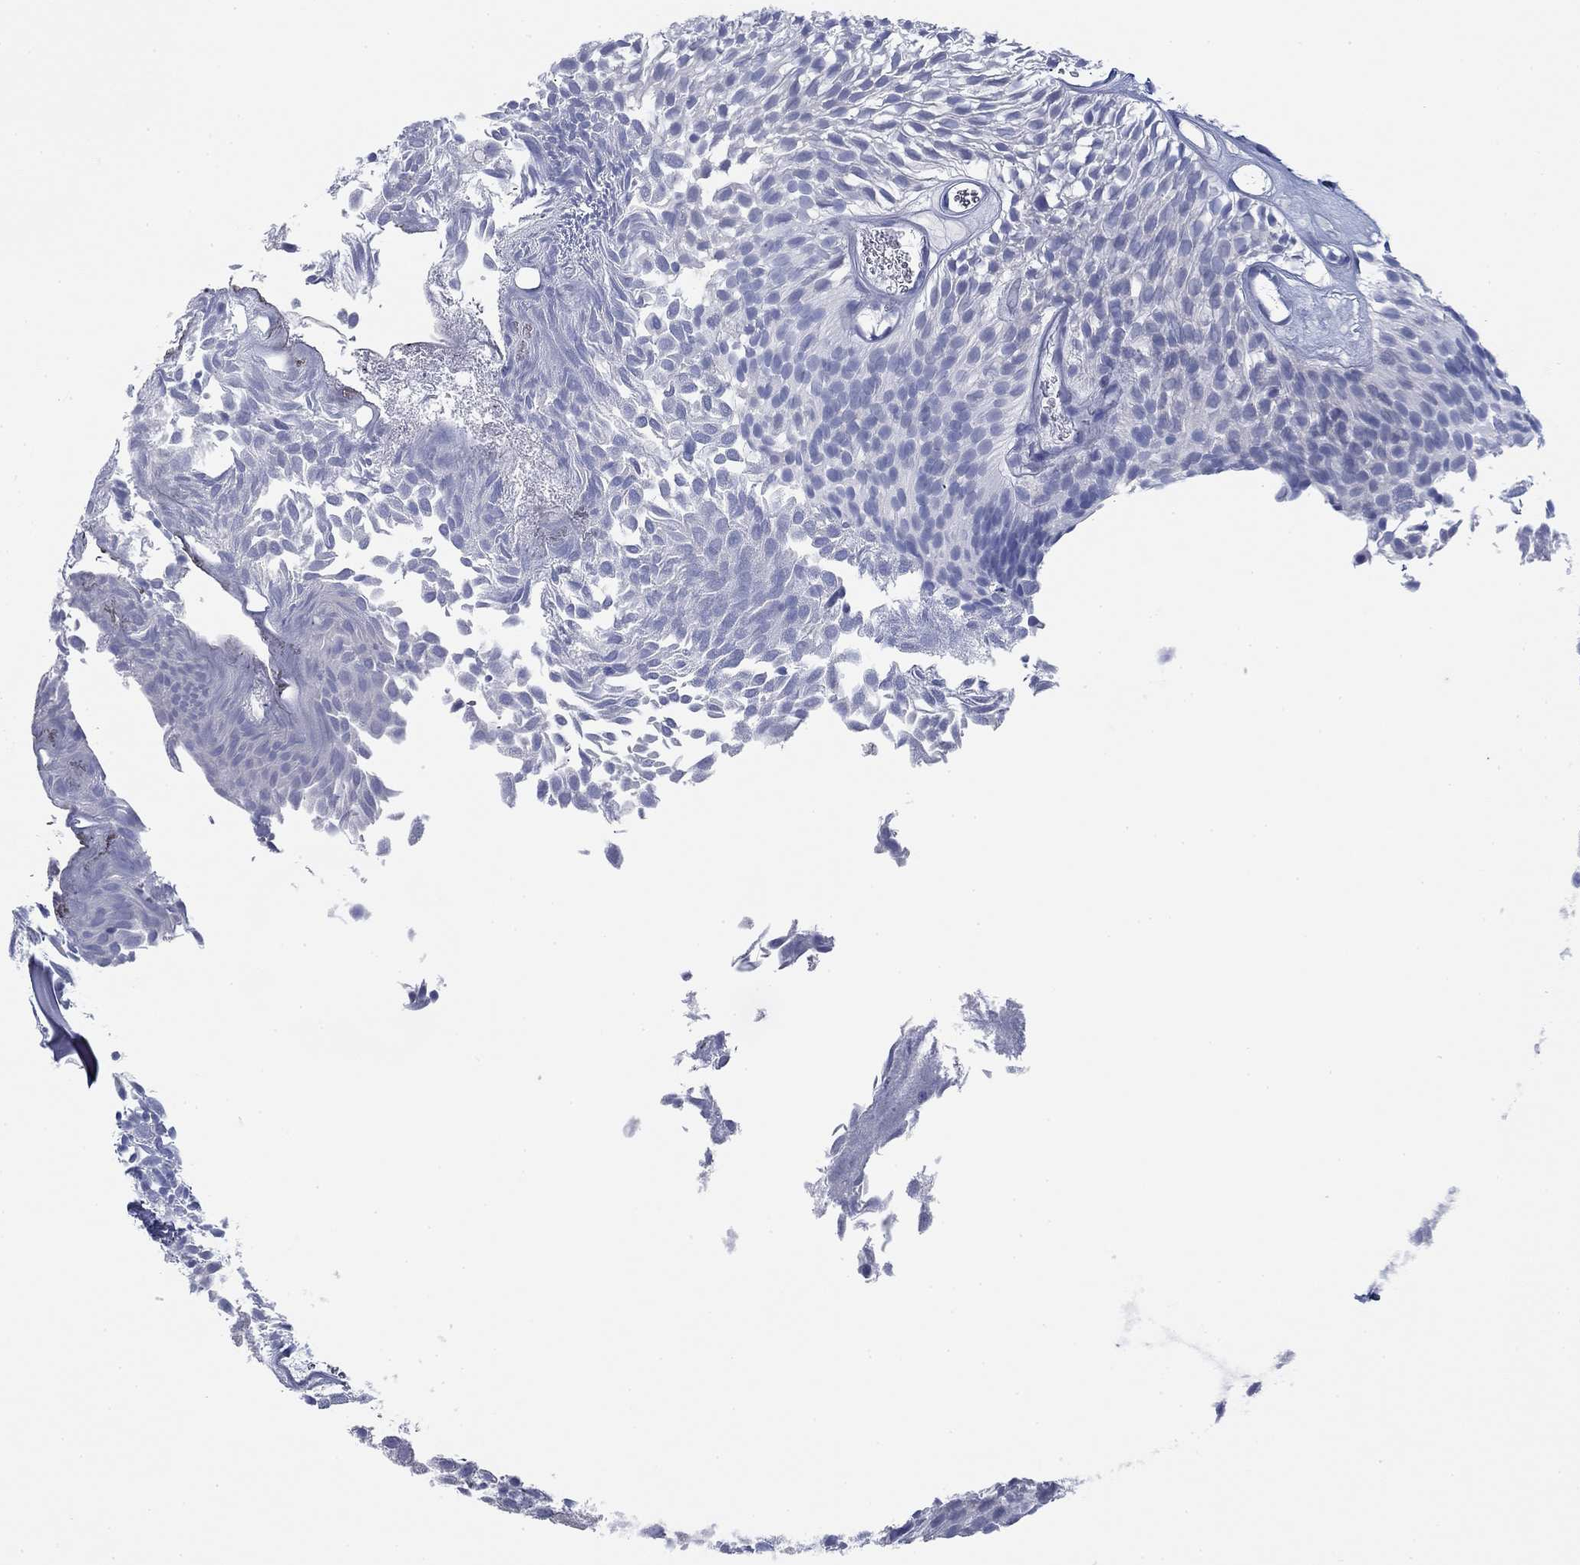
{"staining": {"intensity": "negative", "quantity": "none", "location": "none"}, "tissue": "urothelial cancer", "cell_type": "Tumor cells", "image_type": "cancer", "snomed": [{"axis": "morphology", "description": "Urothelial carcinoma, Low grade"}, {"axis": "topography", "description": "Urinary bladder"}], "caption": "This image is of urothelial carcinoma (low-grade) stained with immunohistochemistry to label a protein in brown with the nuclei are counter-stained blue. There is no positivity in tumor cells.", "gene": "DNAL1", "patient": {"sex": "male", "age": 52}}